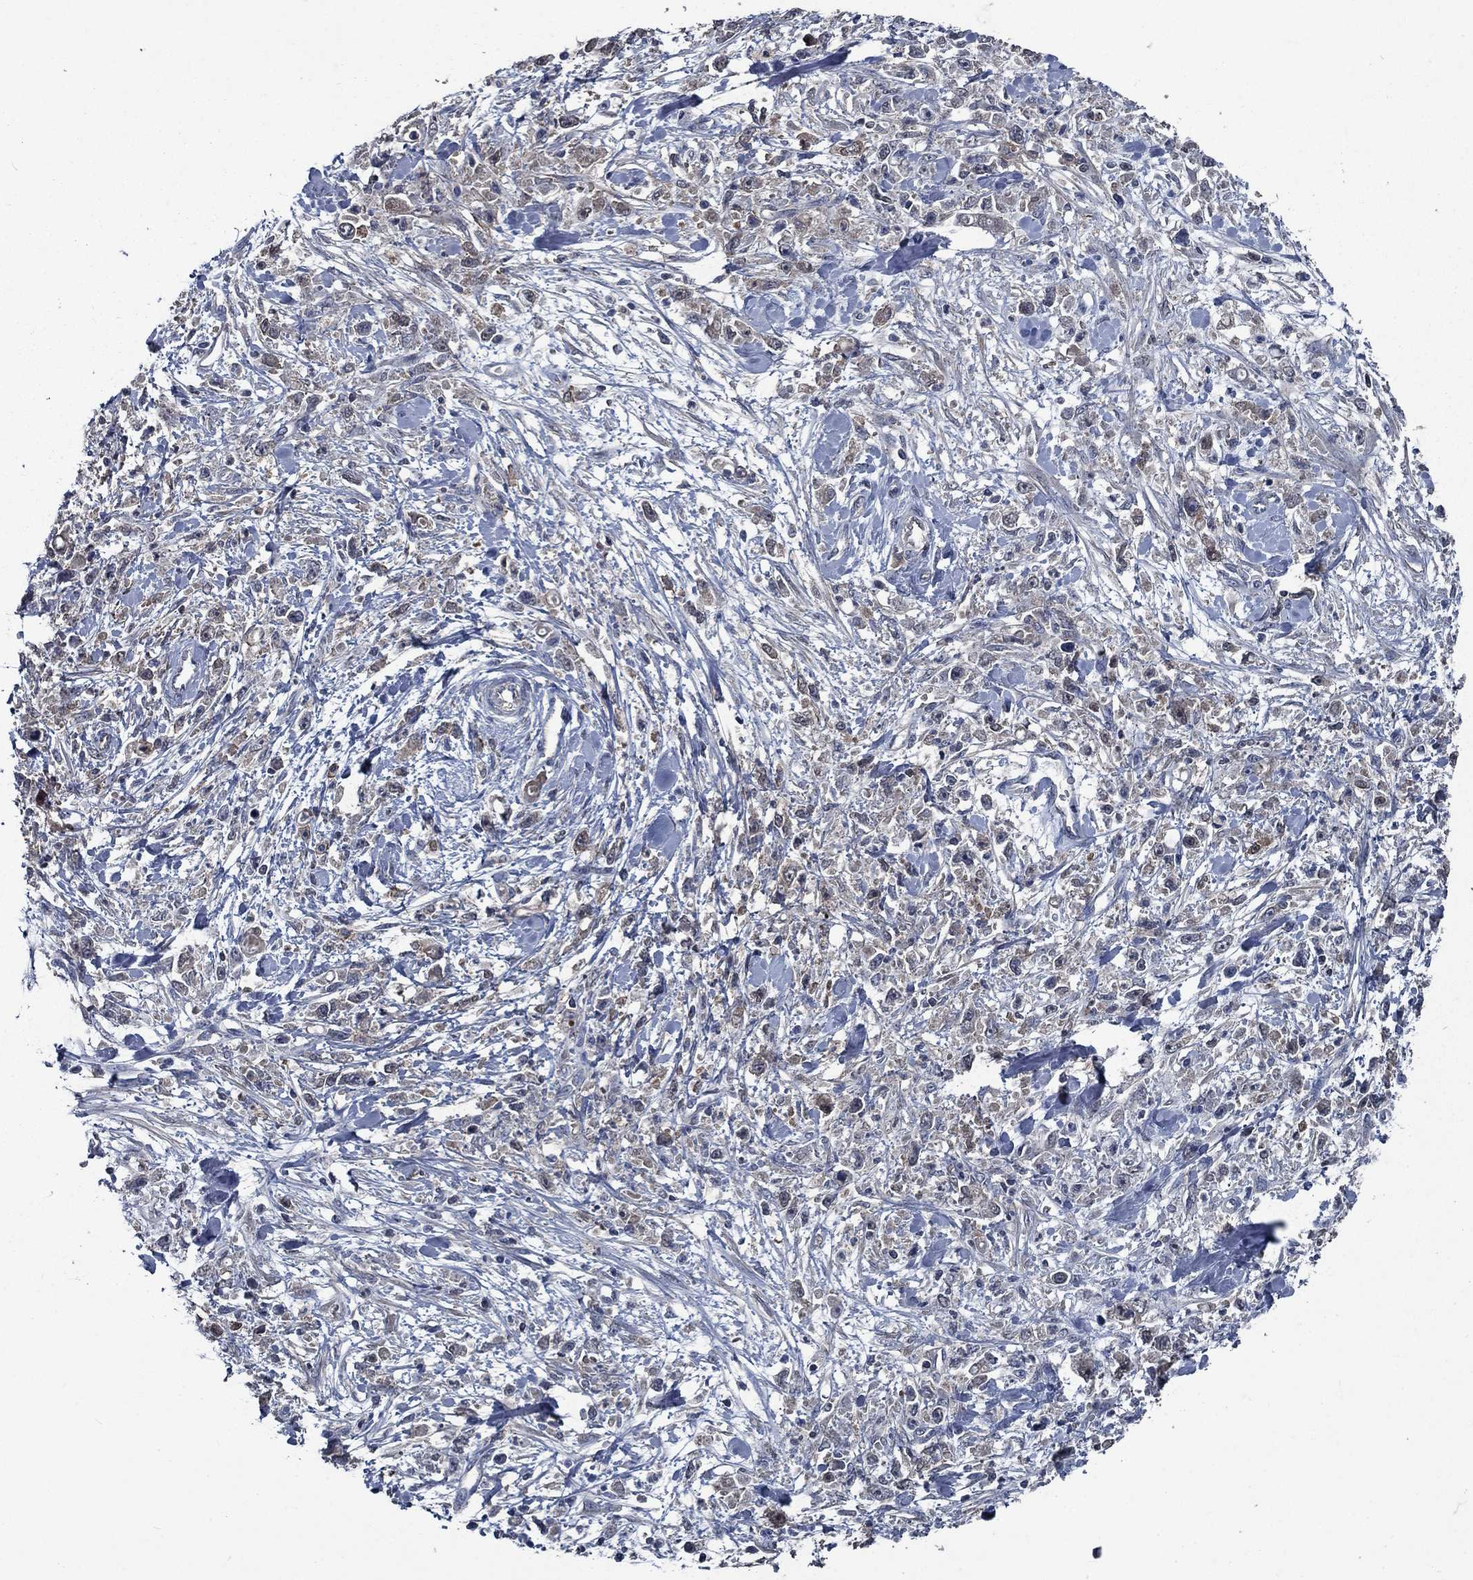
{"staining": {"intensity": "weak", "quantity": "<25%", "location": "cytoplasmic/membranous"}, "tissue": "stomach cancer", "cell_type": "Tumor cells", "image_type": "cancer", "snomed": [{"axis": "morphology", "description": "Adenocarcinoma, NOS"}, {"axis": "topography", "description": "Stomach"}], "caption": "An immunohistochemistry (IHC) image of stomach cancer (adenocarcinoma) is shown. There is no staining in tumor cells of stomach cancer (adenocarcinoma). Brightfield microscopy of immunohistochemistry stained with DAB (brown) and hematoxylin (blue), captured at high magnification.", "gene": "SLC44A1", "patient": {"sex": "female", "age": 59}}